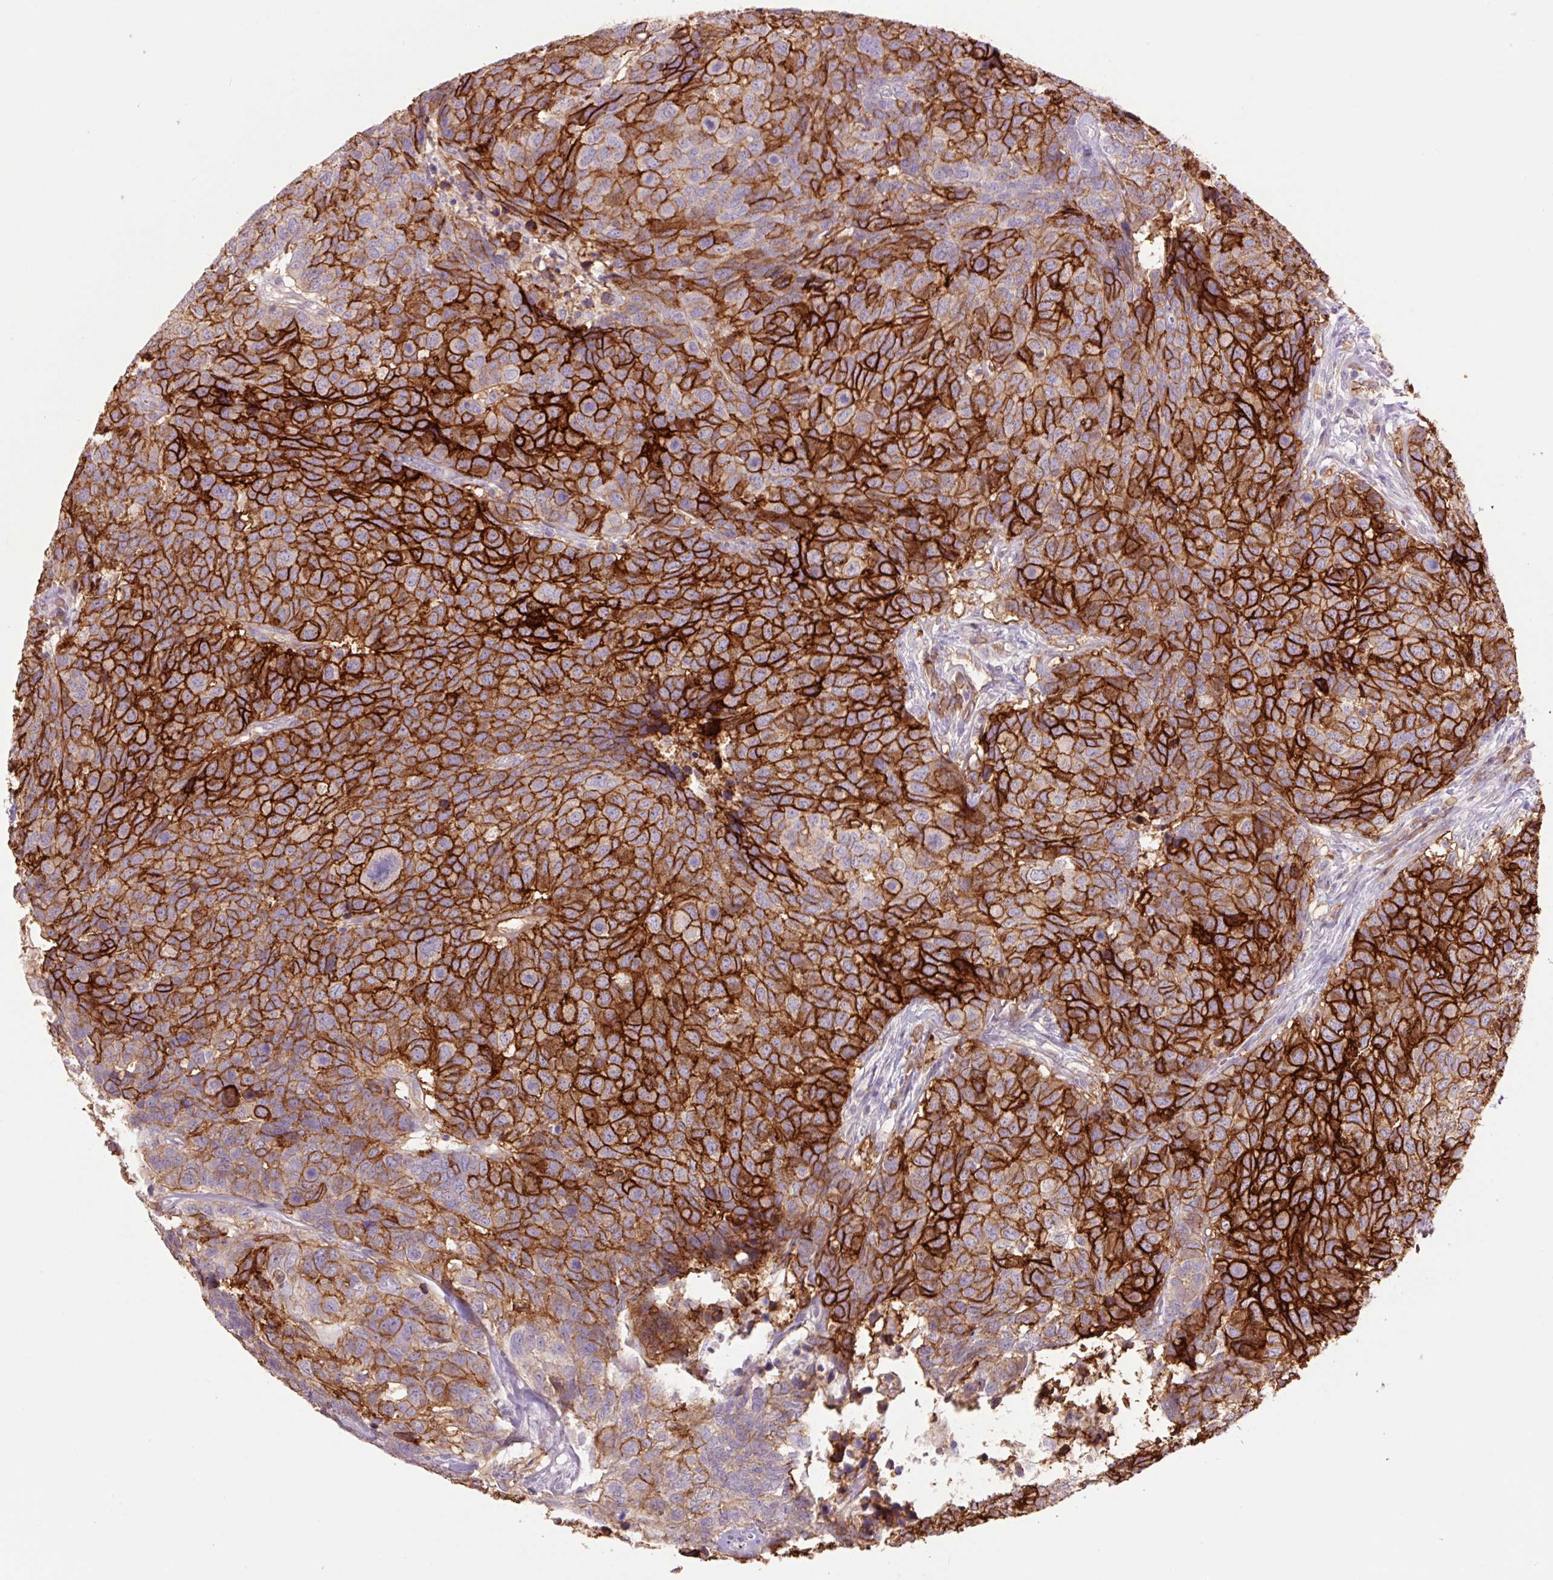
{"staining": {"intensity": "strong", "quantity": ">75%", "location": "cytoplasmic/membranous"}, "tissue": "head and neck cancer", "cell_type": "Tumor cells", "image_type": "cancer", "snomed": [{"axis": "morphology", "description": "Normal tissue, NOS"}, {"axis": "morphology", "description": "Squamous cell carcinoma, NOS"}, {"axis": "topography", "description": "Skeletal muscle"}, {"axis": "topography", "description": "Vascular tissue"}, {"axis": "topography", "description": "Peripheral nerve tissue"}, {"axis": "topography", "description": "Head-Neck"}], "caption": "The immunohistochemical stain highlights strong cytoplasmic/membranous expression in tumor cells of head and neck cancer (squamous cell carcinoma) tissue. Using DAB (brown) and hematoxylin (blue) stains, captured at high magnification using brightfield microscopy.", "gene": "SLC1A4", "patient": {"sex": "male", "age": 66}}